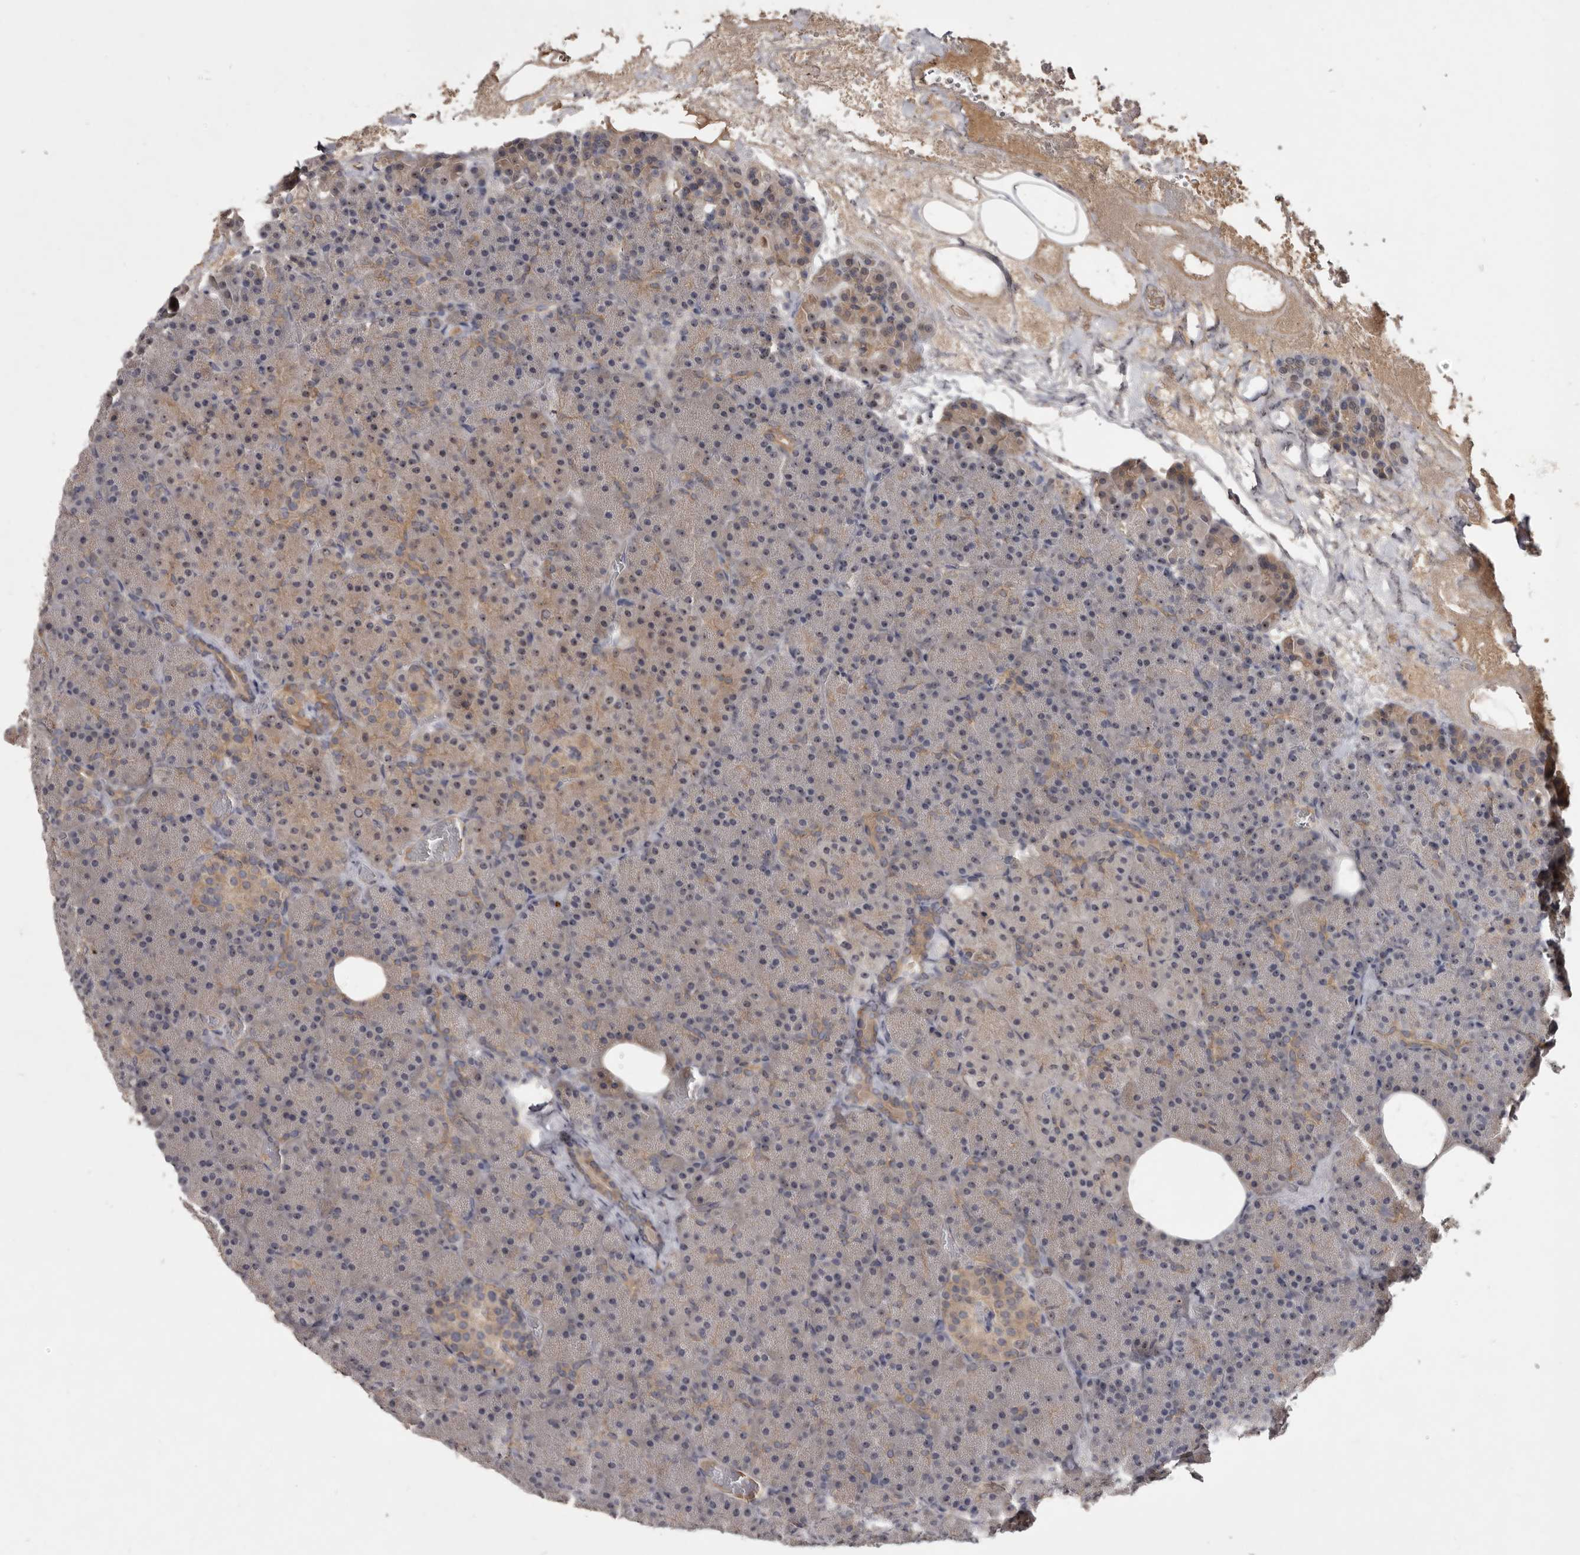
{"staining": {"intensity": "weak", "quantity": "25%-75%", "location": "cytoplasmic/membranous"}, "tissue": "pancreas", "cell_type": "Exocrine glandular cells", "image_type": "normal", "snomed": [{"axis": "morphology", "description": "Normal tissue, NOS"}, {"axis": "morphology", "description": "Carcinoid, malignant, NOS"}, {"axis": "topography", "description": "Pancreas"}], "caption": "This micrograph shows immunohistochemistry staining of unremarkable human pancreas, with low weak cytoplasmic/membranous positivity in approximately 25%-75% of exocrine glandular cells.", "gene": "TTC39A", "patient": {"sex": "female", "age": 35}}